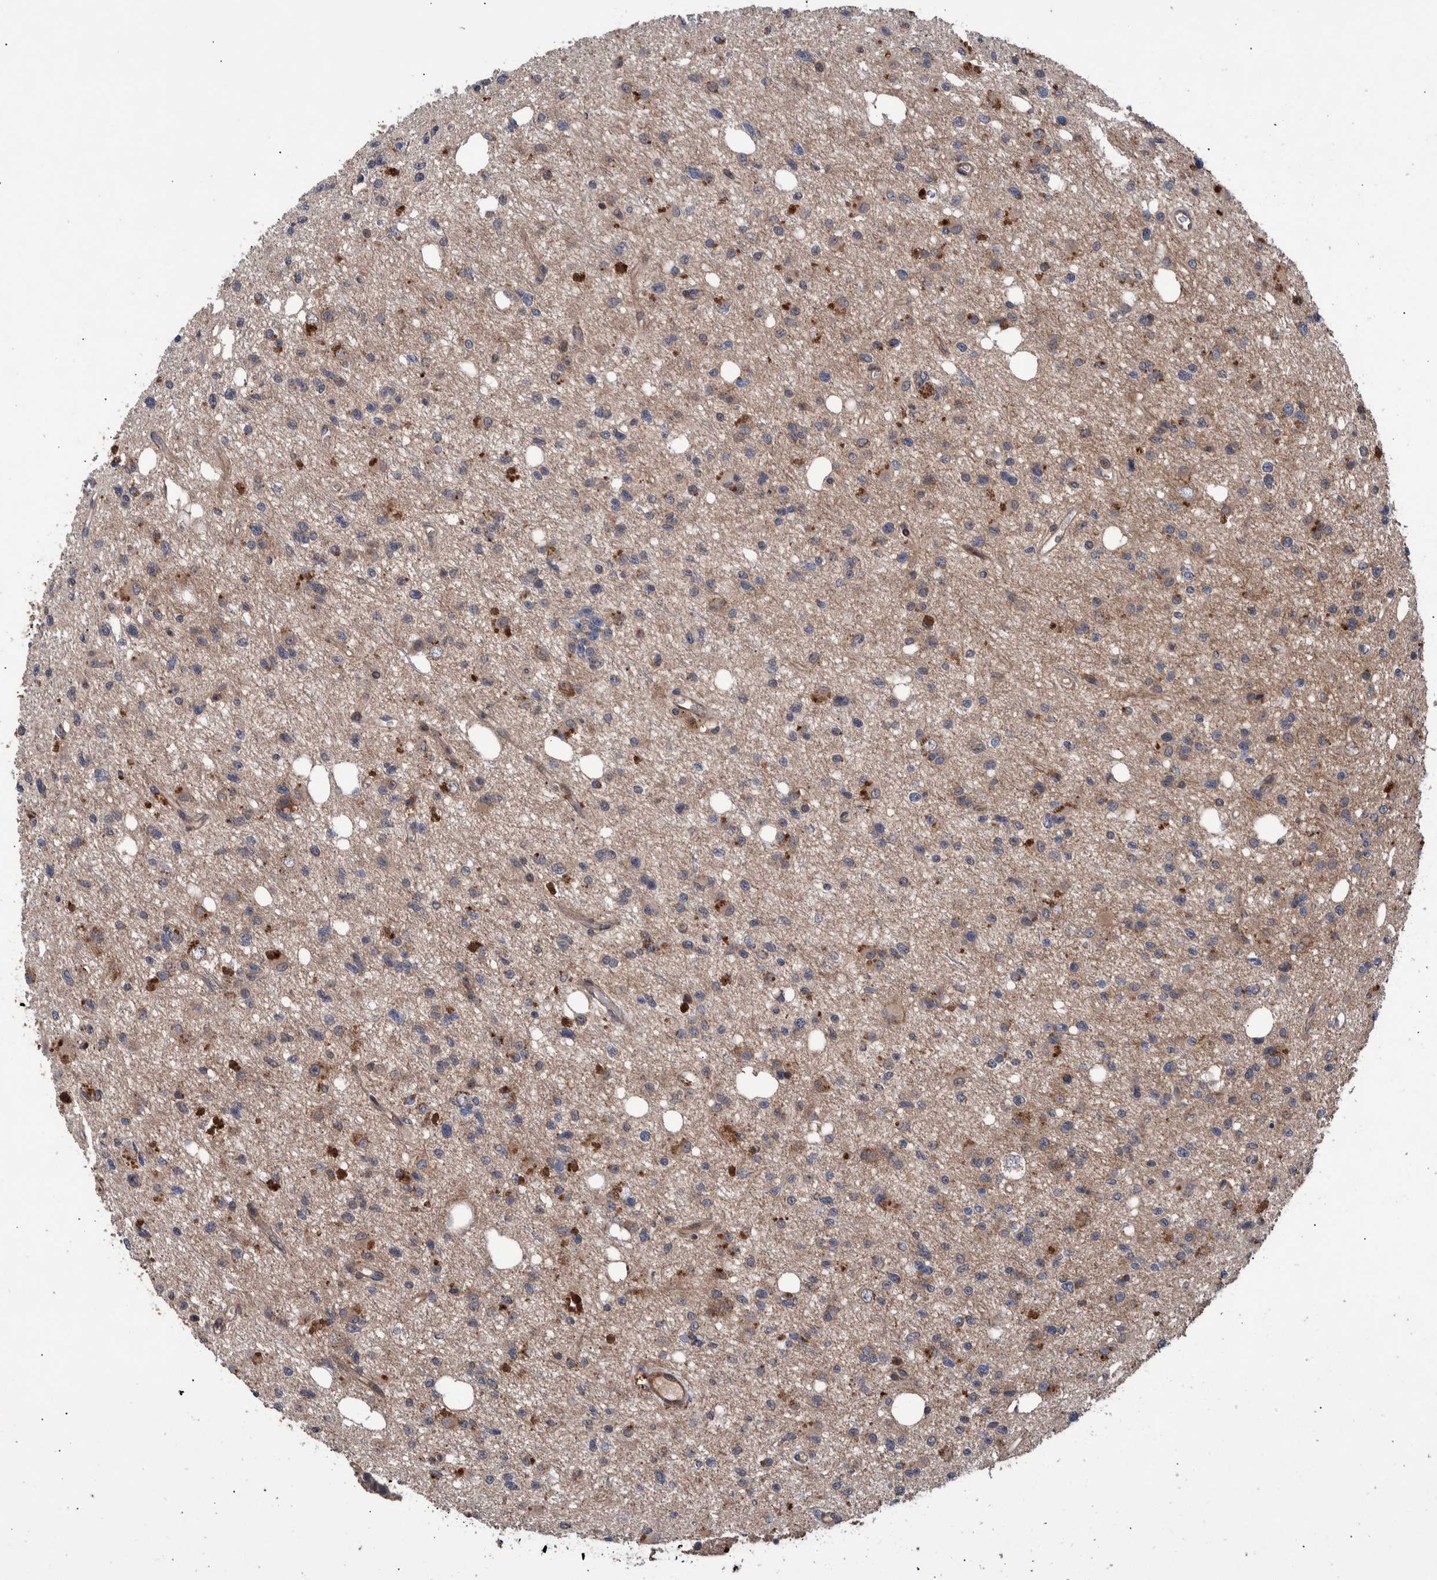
{"staining": {"intensity": "weak", "quantity": "<25%", "location": "cytoplasmic/membranous"}, "tissue": "glioma", "cell_type": "Tumor cells", "image_type": "cancer", "snomed": [{"axis": "morphology", "description": "Glioma, malignant, High grade"}, {"axis": "topography", "description": "Brain"}], "caption": "This photomicrograph is of glioma stained with immunohistochemistry (IHC) to label a protein in brown with the nuclei are counter-stained blue. There is no expression in tumor cells.", "gene": "B3GNTL1", "patient": {"sex": "female", "age": 62}}